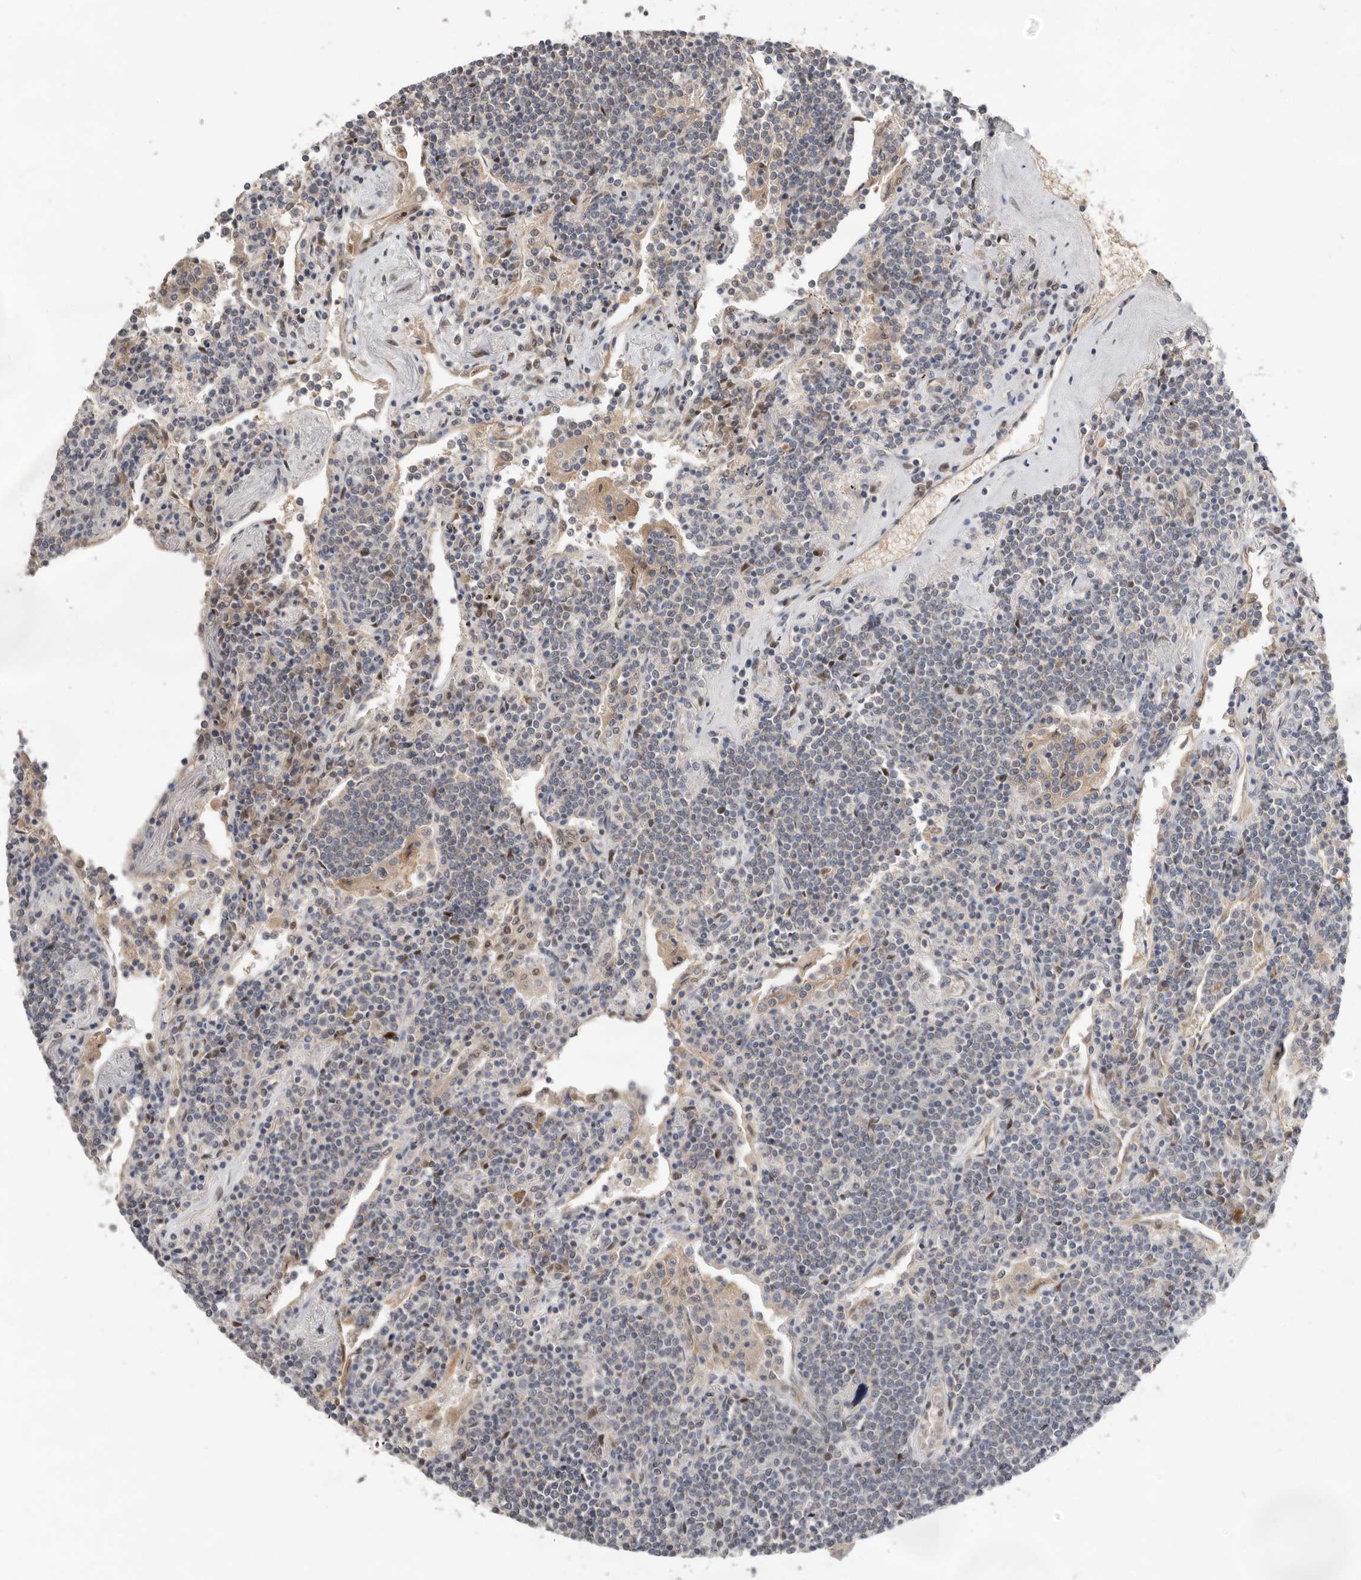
{"staining": {"intensity": "negative", "quantity": "none", "location": "none"}, "tissue": "lymphoma", "cell_type": "Tumor cells", "image_type": "cancer", "snomed": [{"axis": "morphology", "description": "Malignant lymphoma, non-Hodgkin's type, Low grade"}, {"axis": "topography", "description": "Lung"}], "caption": "Tumor cells are negative for brown protein staining in low-grade malignant lymphoma, non-Hodgkin's type.", "gene": "BRCA2", "patient": {"sex": "female", "age": 71}}